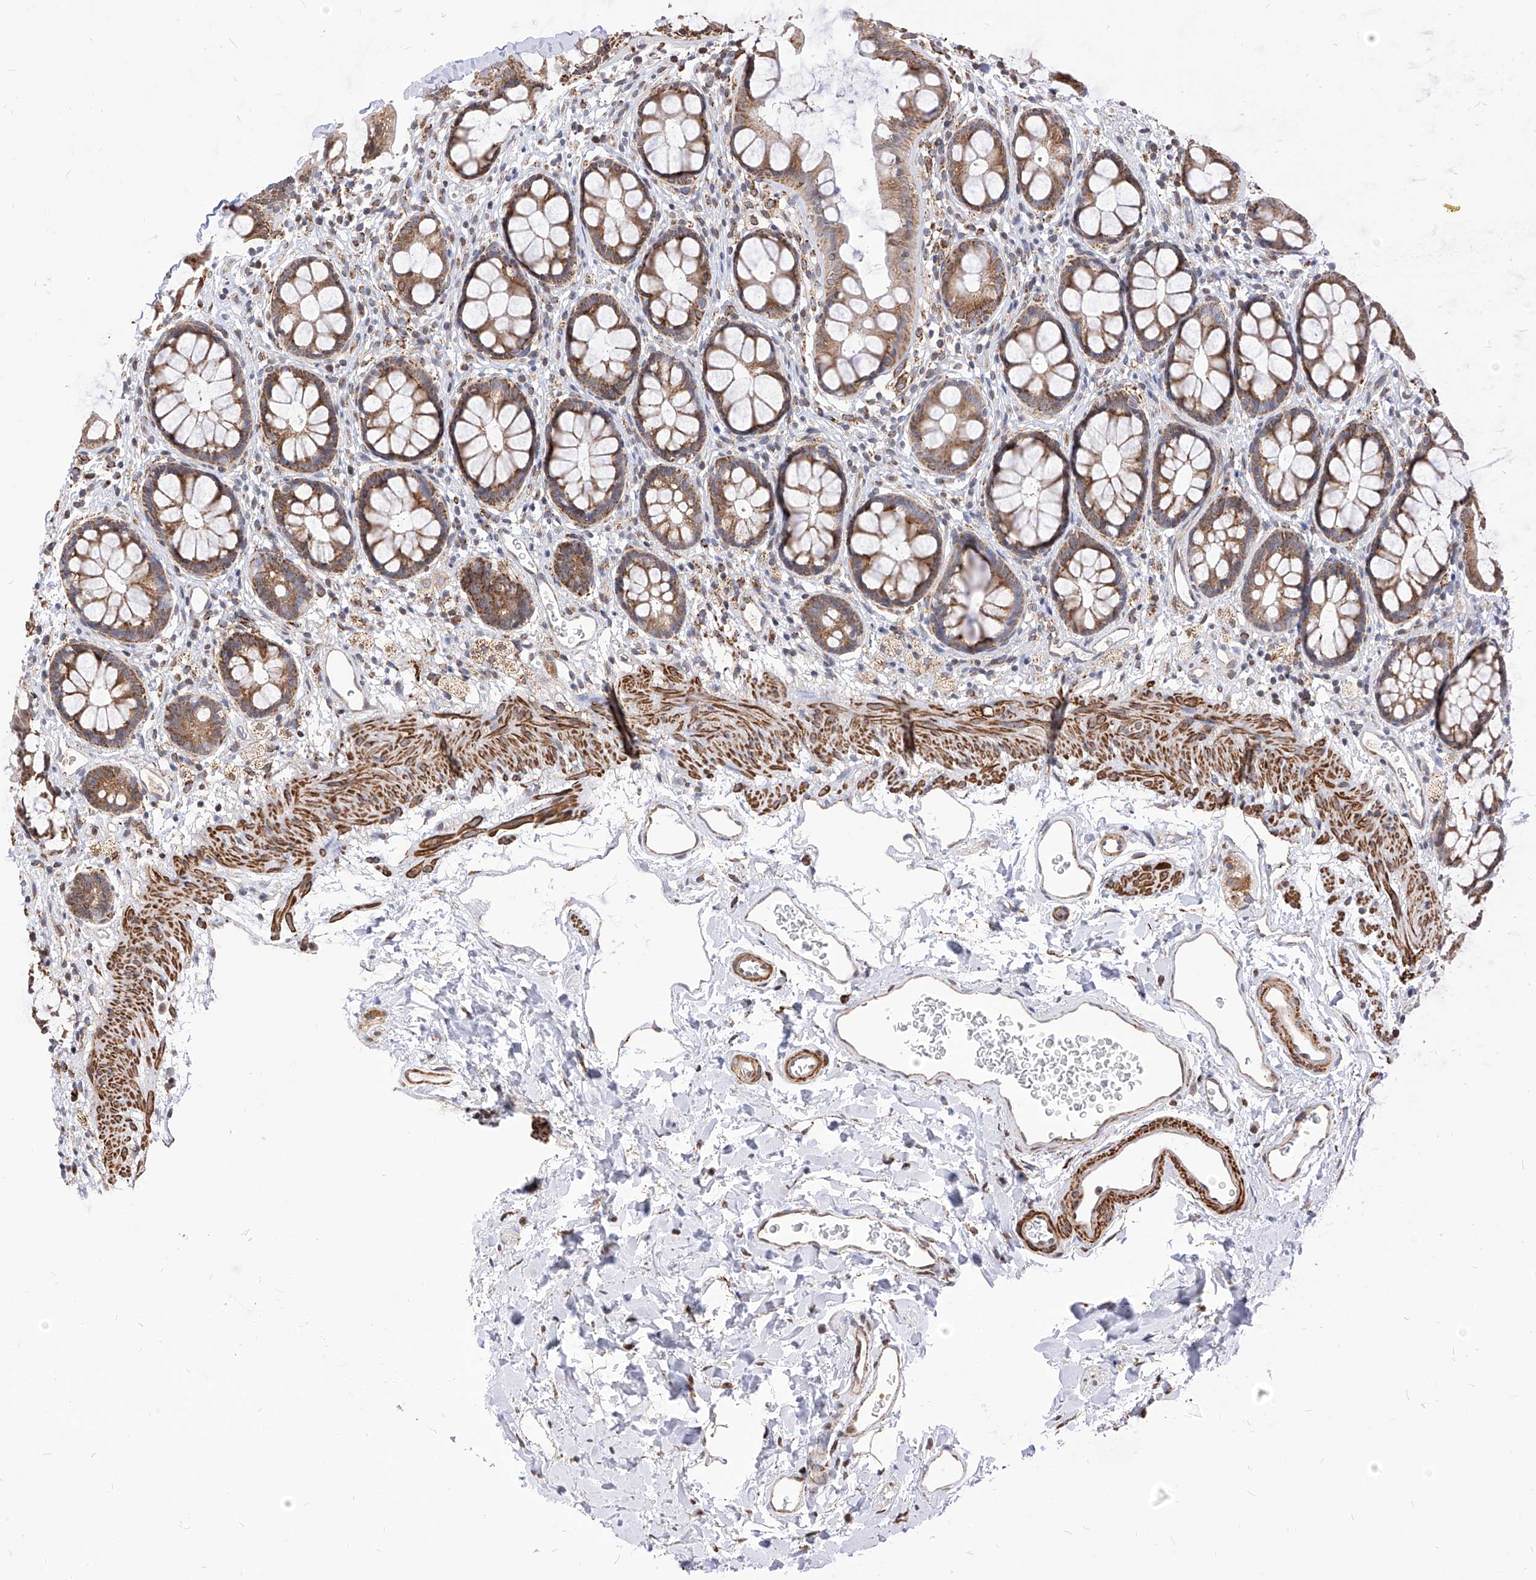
{"staining": {"intensity": "moderate", "quantity": ">75%", "location": "cytoplasmic/membranous"}, "tissue": "rectum", "cell_type": "Glandular cells", "image_type": "normal", "snomed": [{"axis": "morphology", "description": "Normal tissue, NOS"}, {"axis": "topography", "description": "Rectum"}], "caption": "IHC staining of benign rectum, which displays medium levels of moderate cytoplasmic/membranous positivity in approximately >75% of glandular cells indicating moderate cytoplasmic/membranous protein expression. The staining was performed using DAB (3,3'-diaminobenzidine) (brown) for protein detection and nuclei were counterstained in hematoxylin (blue).", "gene": "TTLL8", "patient": {"sex": "female", "age": 65}}